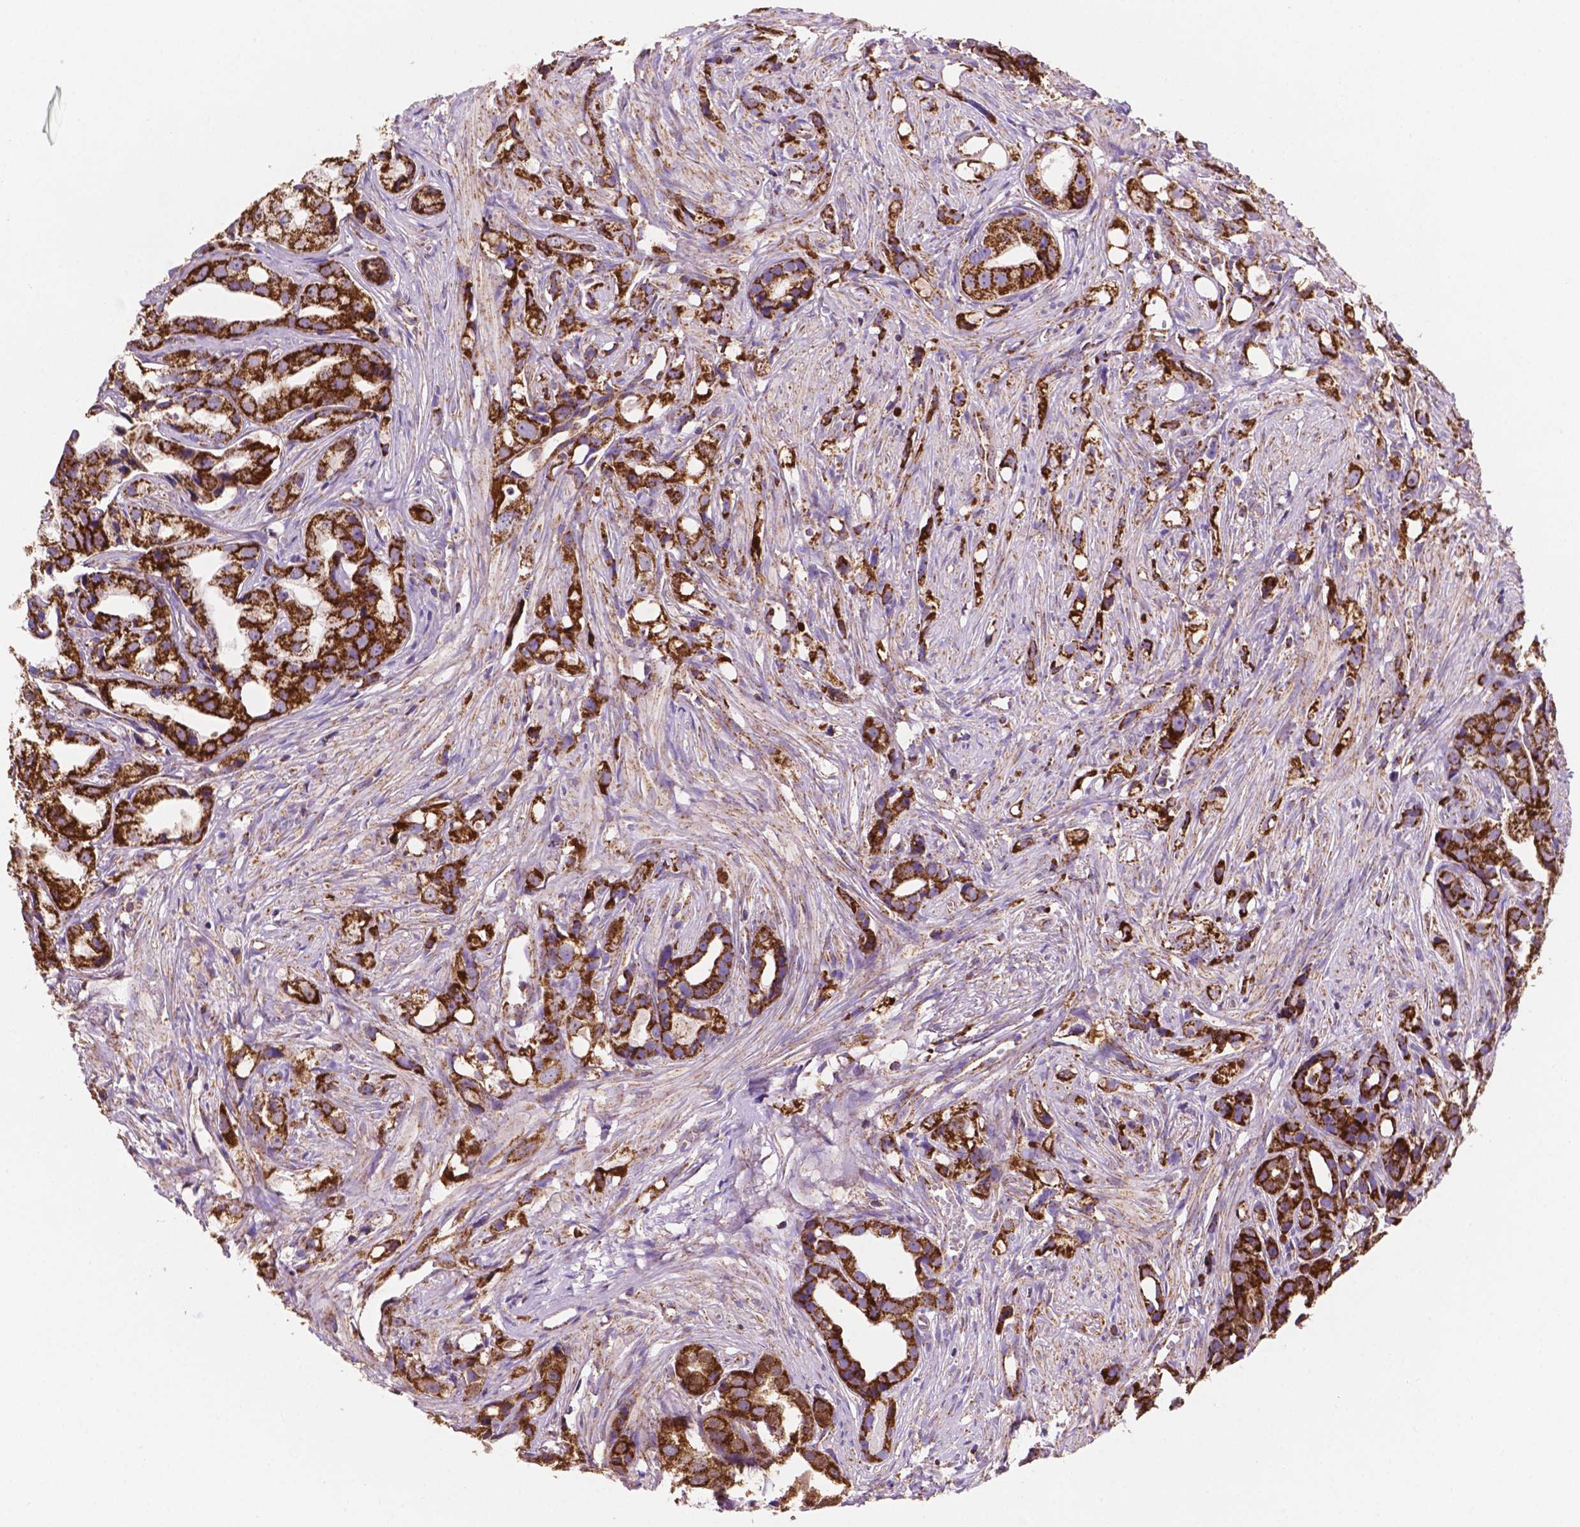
{"staining": {"intensity": "strong", "quantity": ">75%", "location": "cytoplasmic/membranous"}, "tissue": "prostate cancer", "cell_type": "Tumor cells", "image_type": "cancer", "snomed": [{"axis": "morphology", "description": "Adenocarcinoma, High grade"}, {"axis": "topography", "description": "Prostate"}], "caption": "Prostate cancer was stained to show a protein in brown. There is high levels of strong cytoplasmic/membranous positivity in about >75% of tumor cells. (DAB (3,3'-diaminobenzidine) = brown stain, brightfield microscopy at high magnification).", "gene": "HSPD1", "patient": {"sex": "male", "age": 75}}